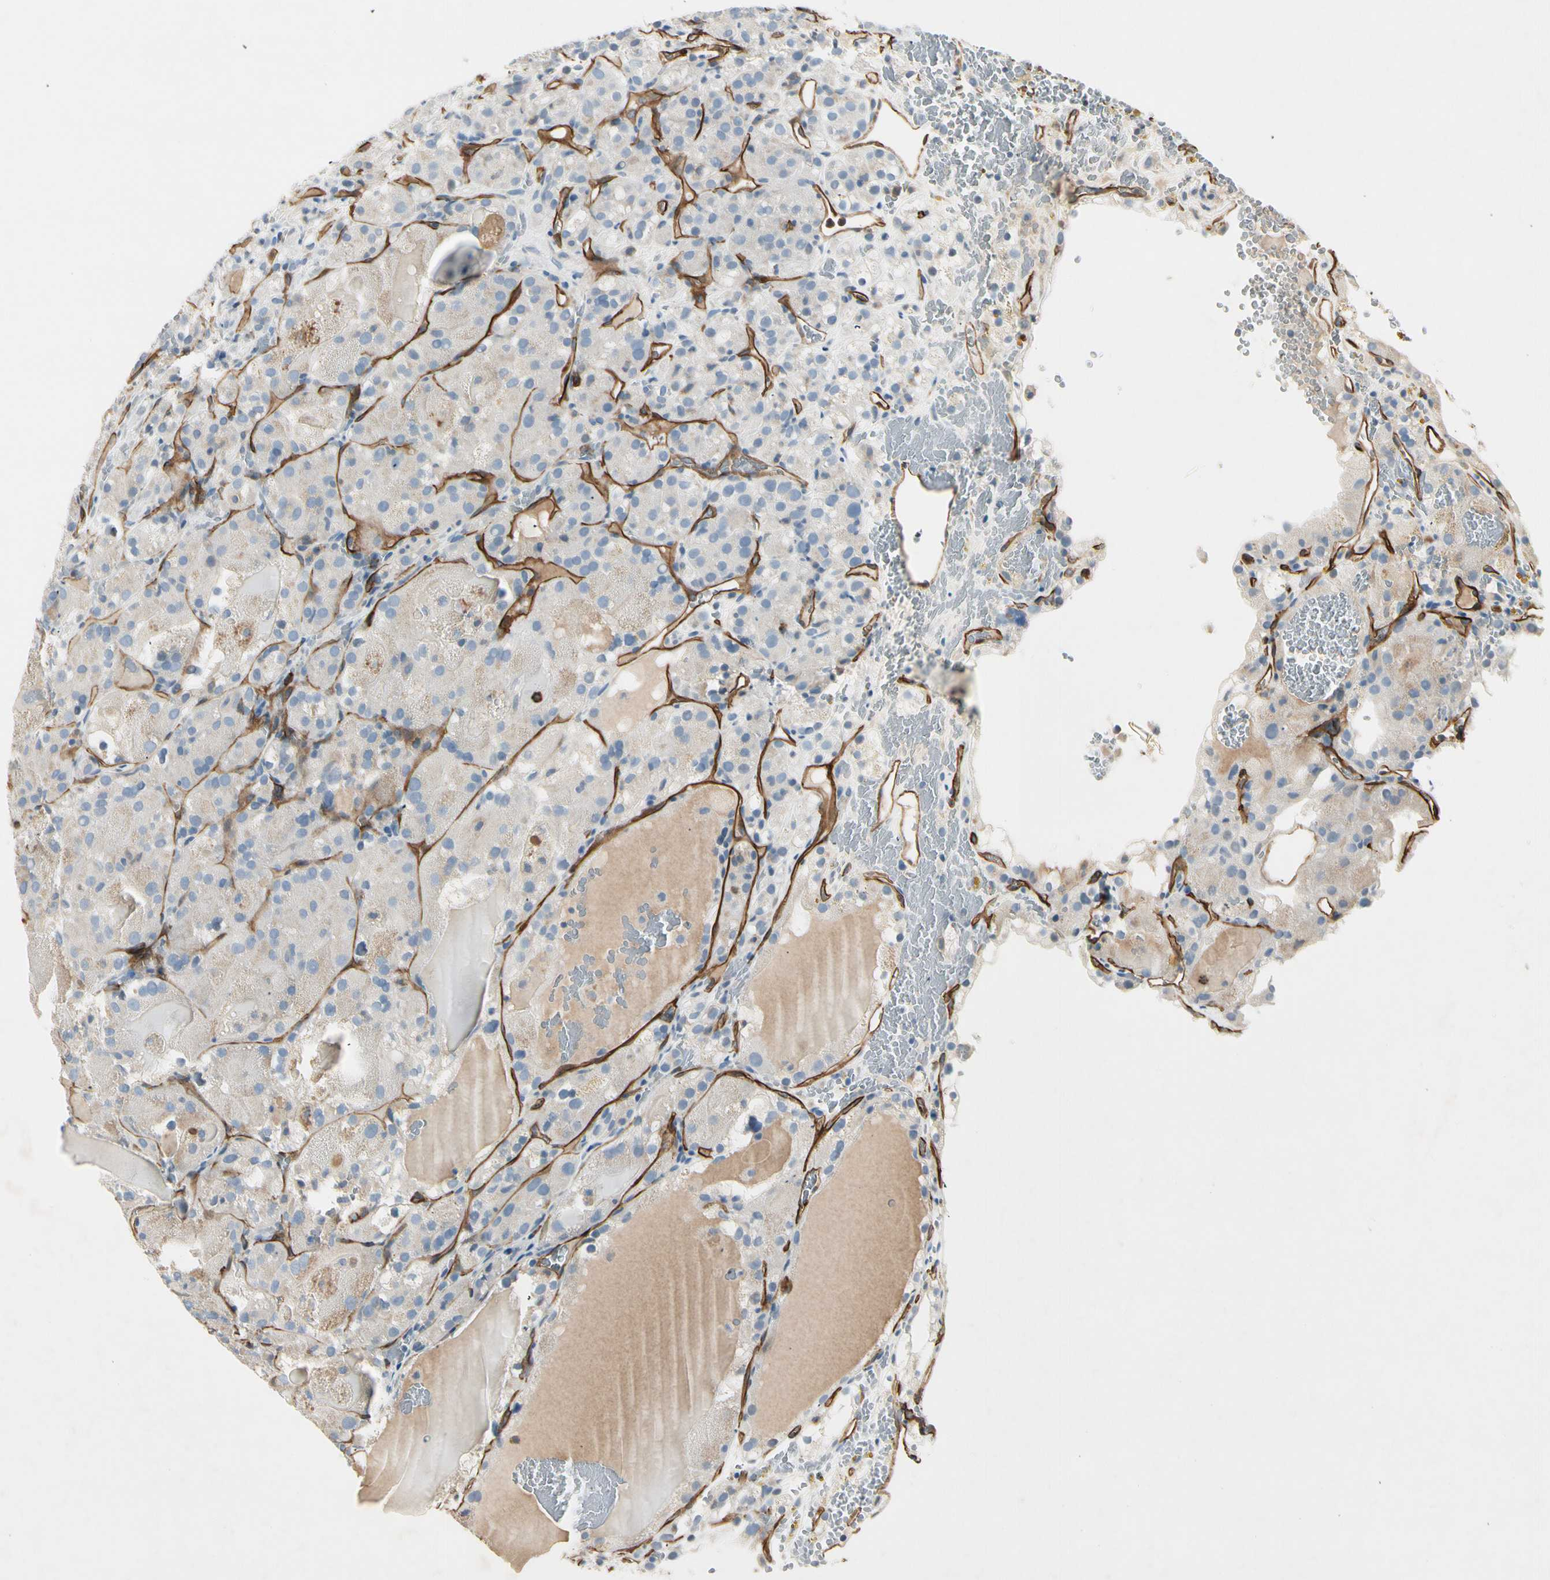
{"staining": {"intensity": "negative", "quantity": "none", "location": "none"}, "tissue": "renal cancer", "cell_type": "Tumor cells", "image_type": "cancer", "snomed": [{"axis": "morphology", "description": "Normal tissue, NOS"}, {"axis": "morphology", "description": "Adenocarcinoma, NOS"}, {"axis": "topography", "description": "Kidney"}], "caption": "Protein analysis of renal cancer exhibits no significant staining in tumor cells.", "gene": "CD93", "patient": {"sex": "male", "age": 61}}